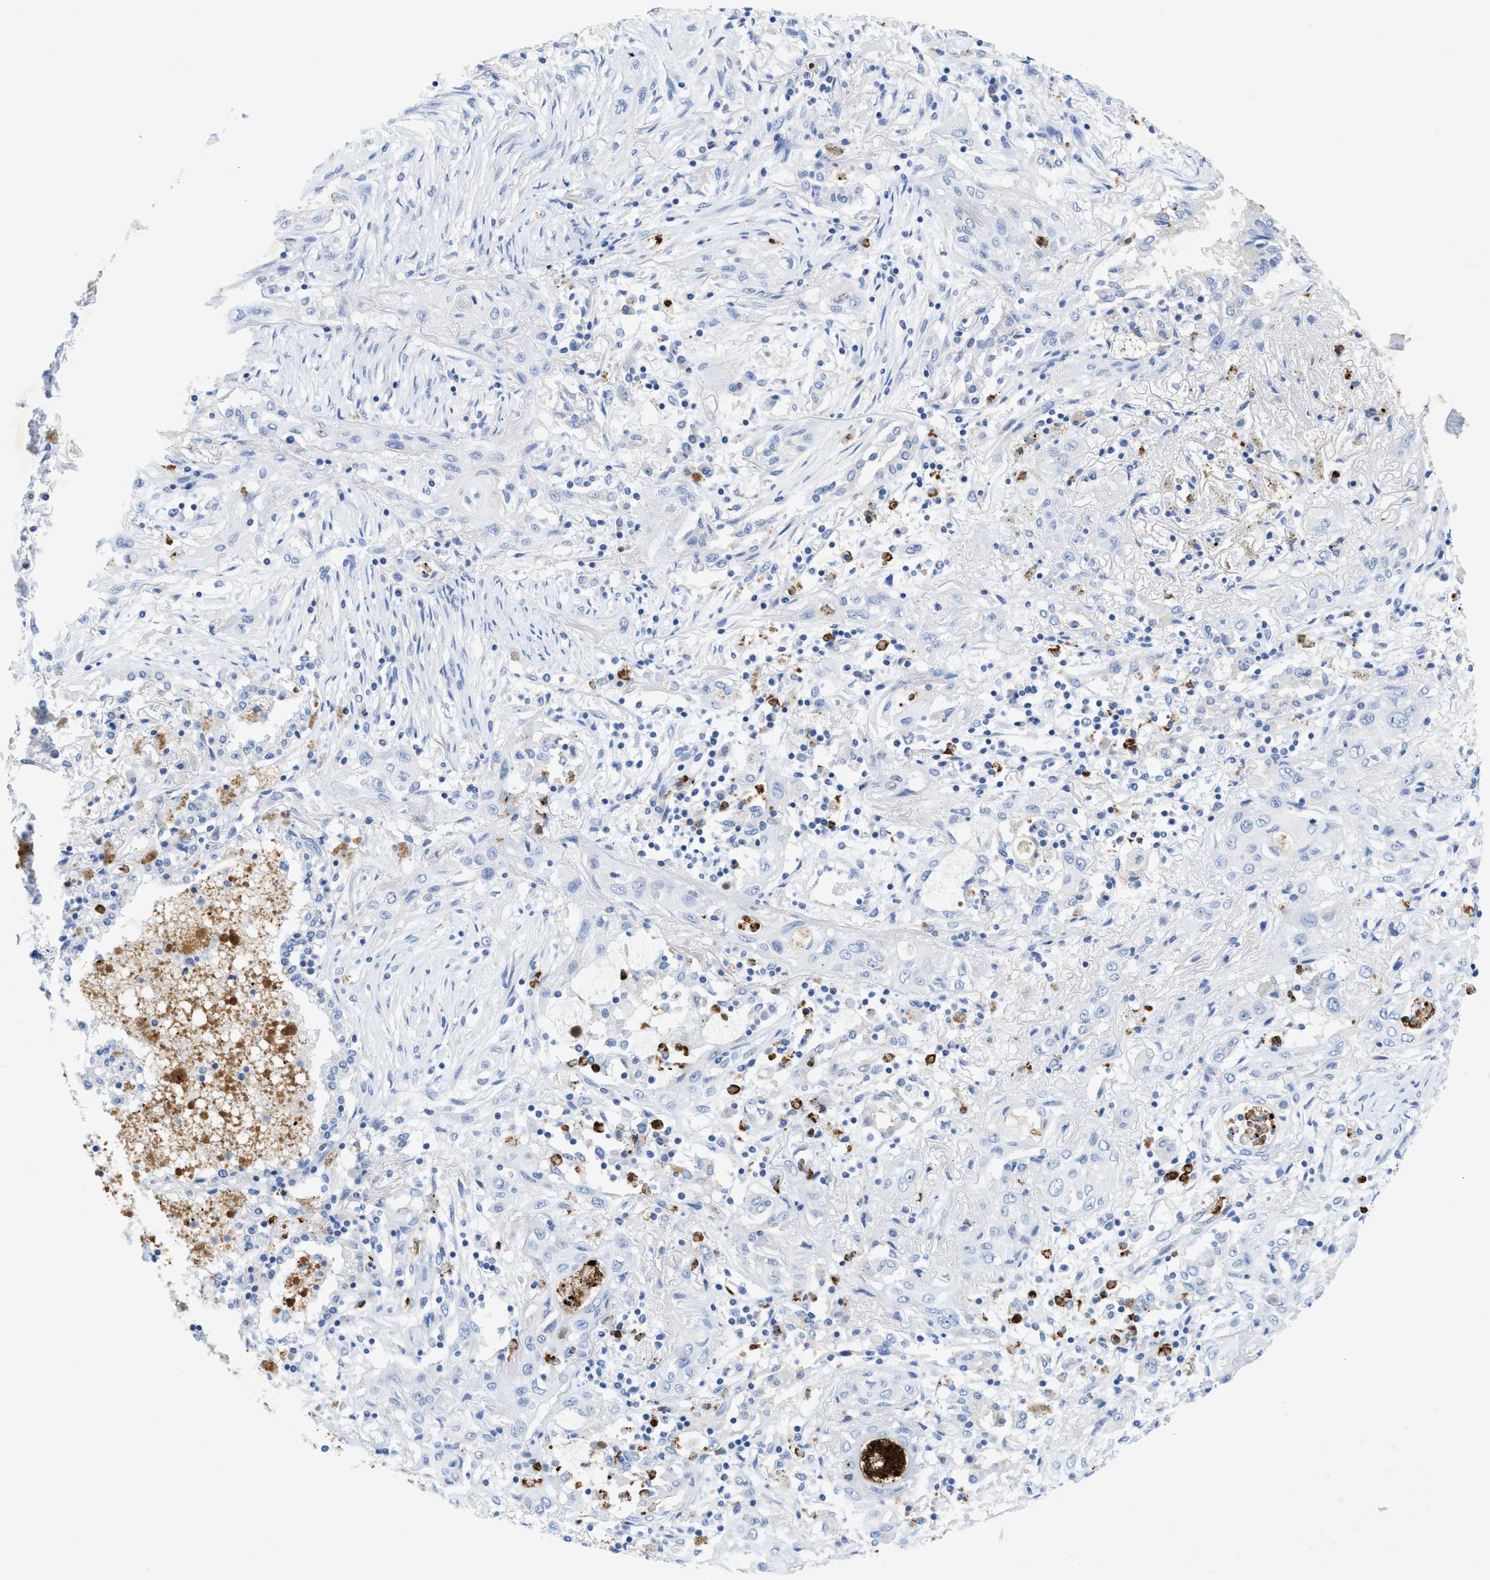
{"staining": {"intensity": "negative", "quantity": "none", "location": "none"}, "tissue": "lung cancer", "cell_type": "Tumor cells", "image_type": "cancer", "snomed": [{"axis": "morphology", "description": "Squamous cell carcinoma, NOS"}, {"axis": "topography", "description": "Lung"}], "caption": "Lung cancer was stained to show a protein in brown. There is no significant expression in tumor cells.", "gene": "CMTM1", "patient": {"sex": "female", "age": 47}}